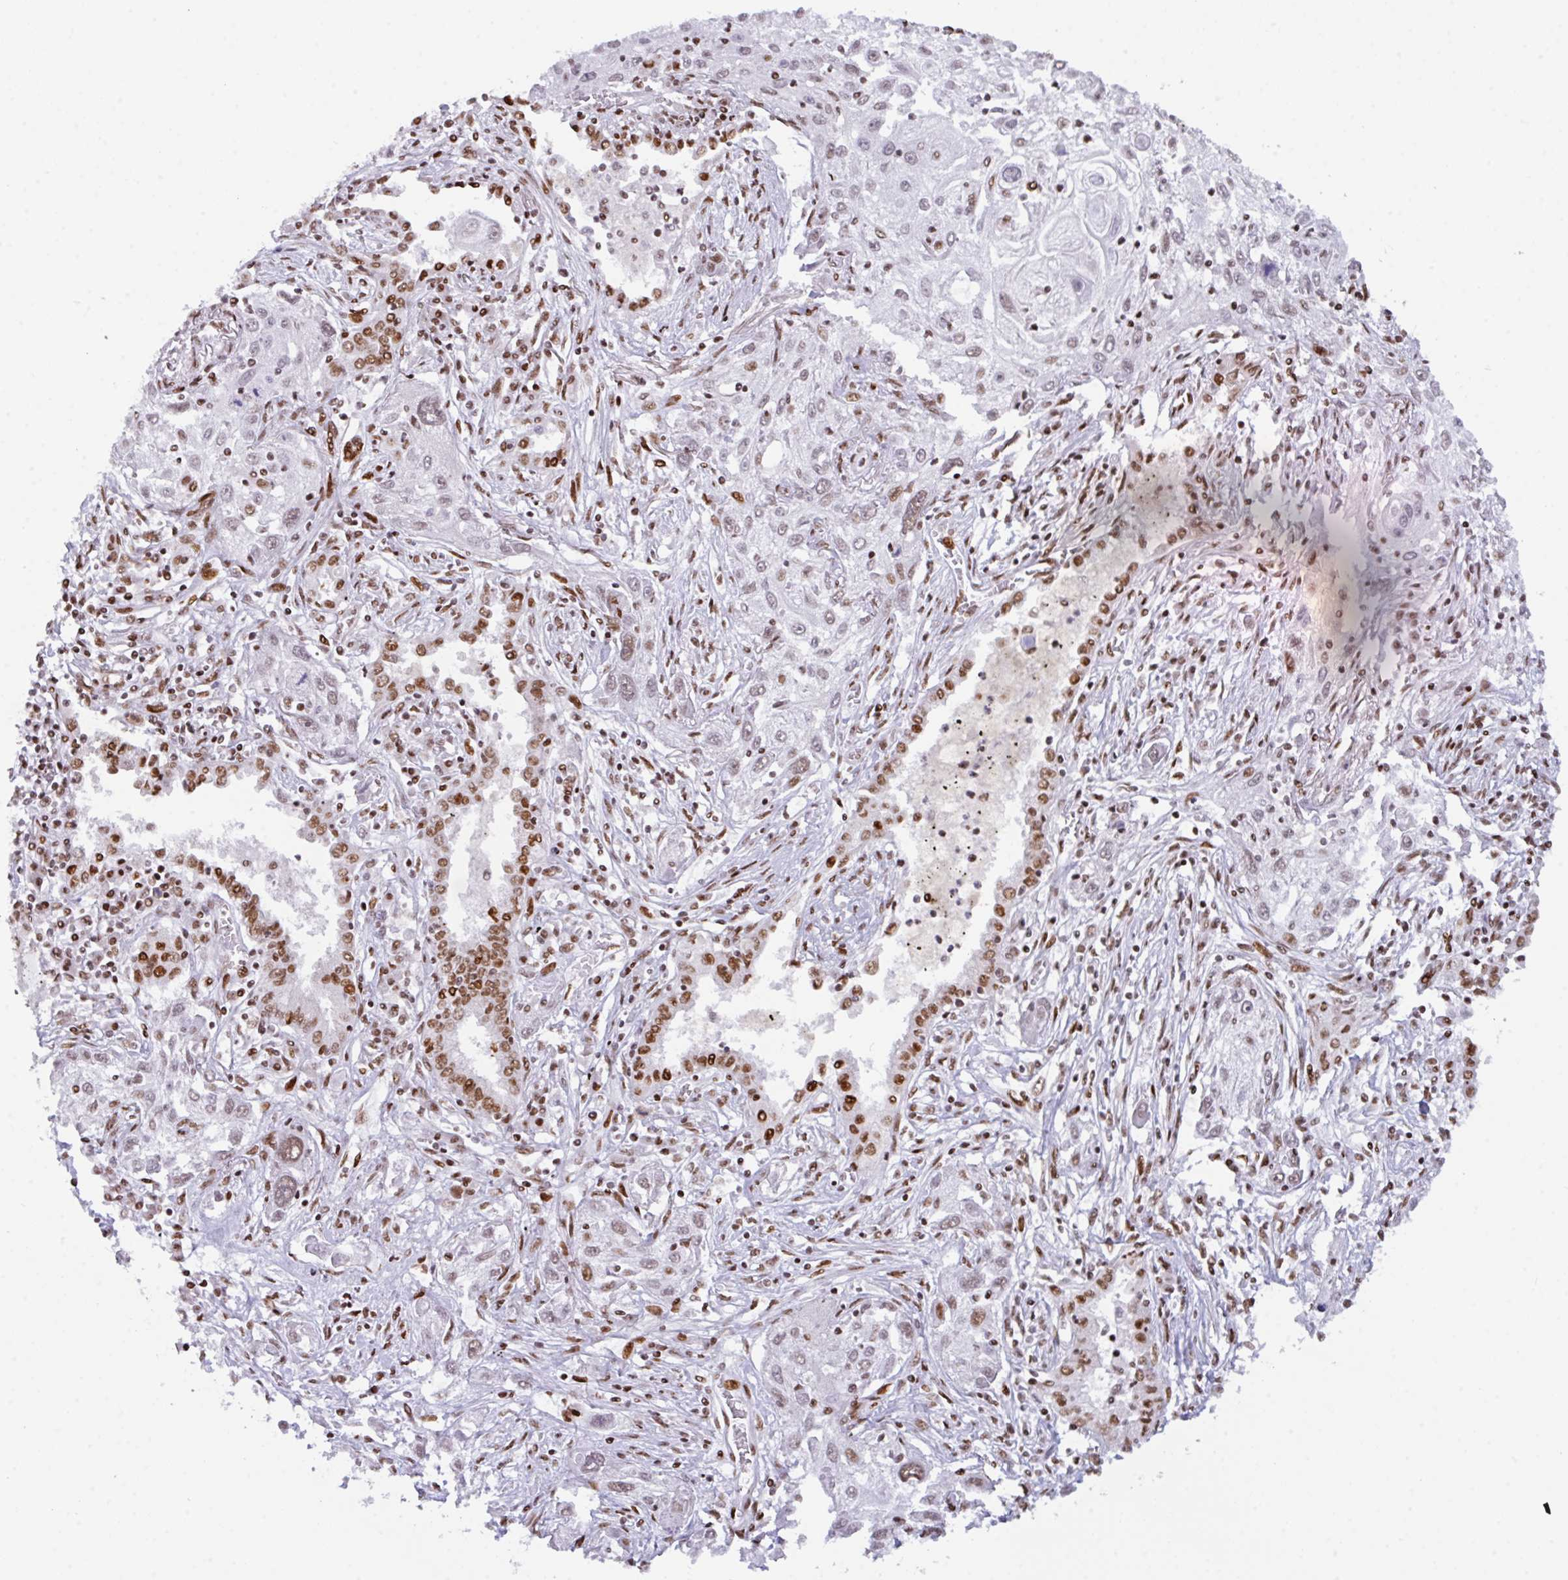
{"staining": {"intensity": "weak", "quantity": "<25%", "location": "nuclear"}, "tissue": "lung cancer", "cell_type": "Tumor cells", "image_type": "cancer", "snomed": [{"axis": "morphology", "description": "Squamous cell carcinoma, NOS"}, {"axis": "topography", "description": "Lung"}], "caption": "DAB (3,3'-diaminobenzidine) immunohistochemical staining of human lung cancer shows no significant expression in tumor cells.", "gene": "CLP1", "patient": {"sex": "female", "age": 69}}